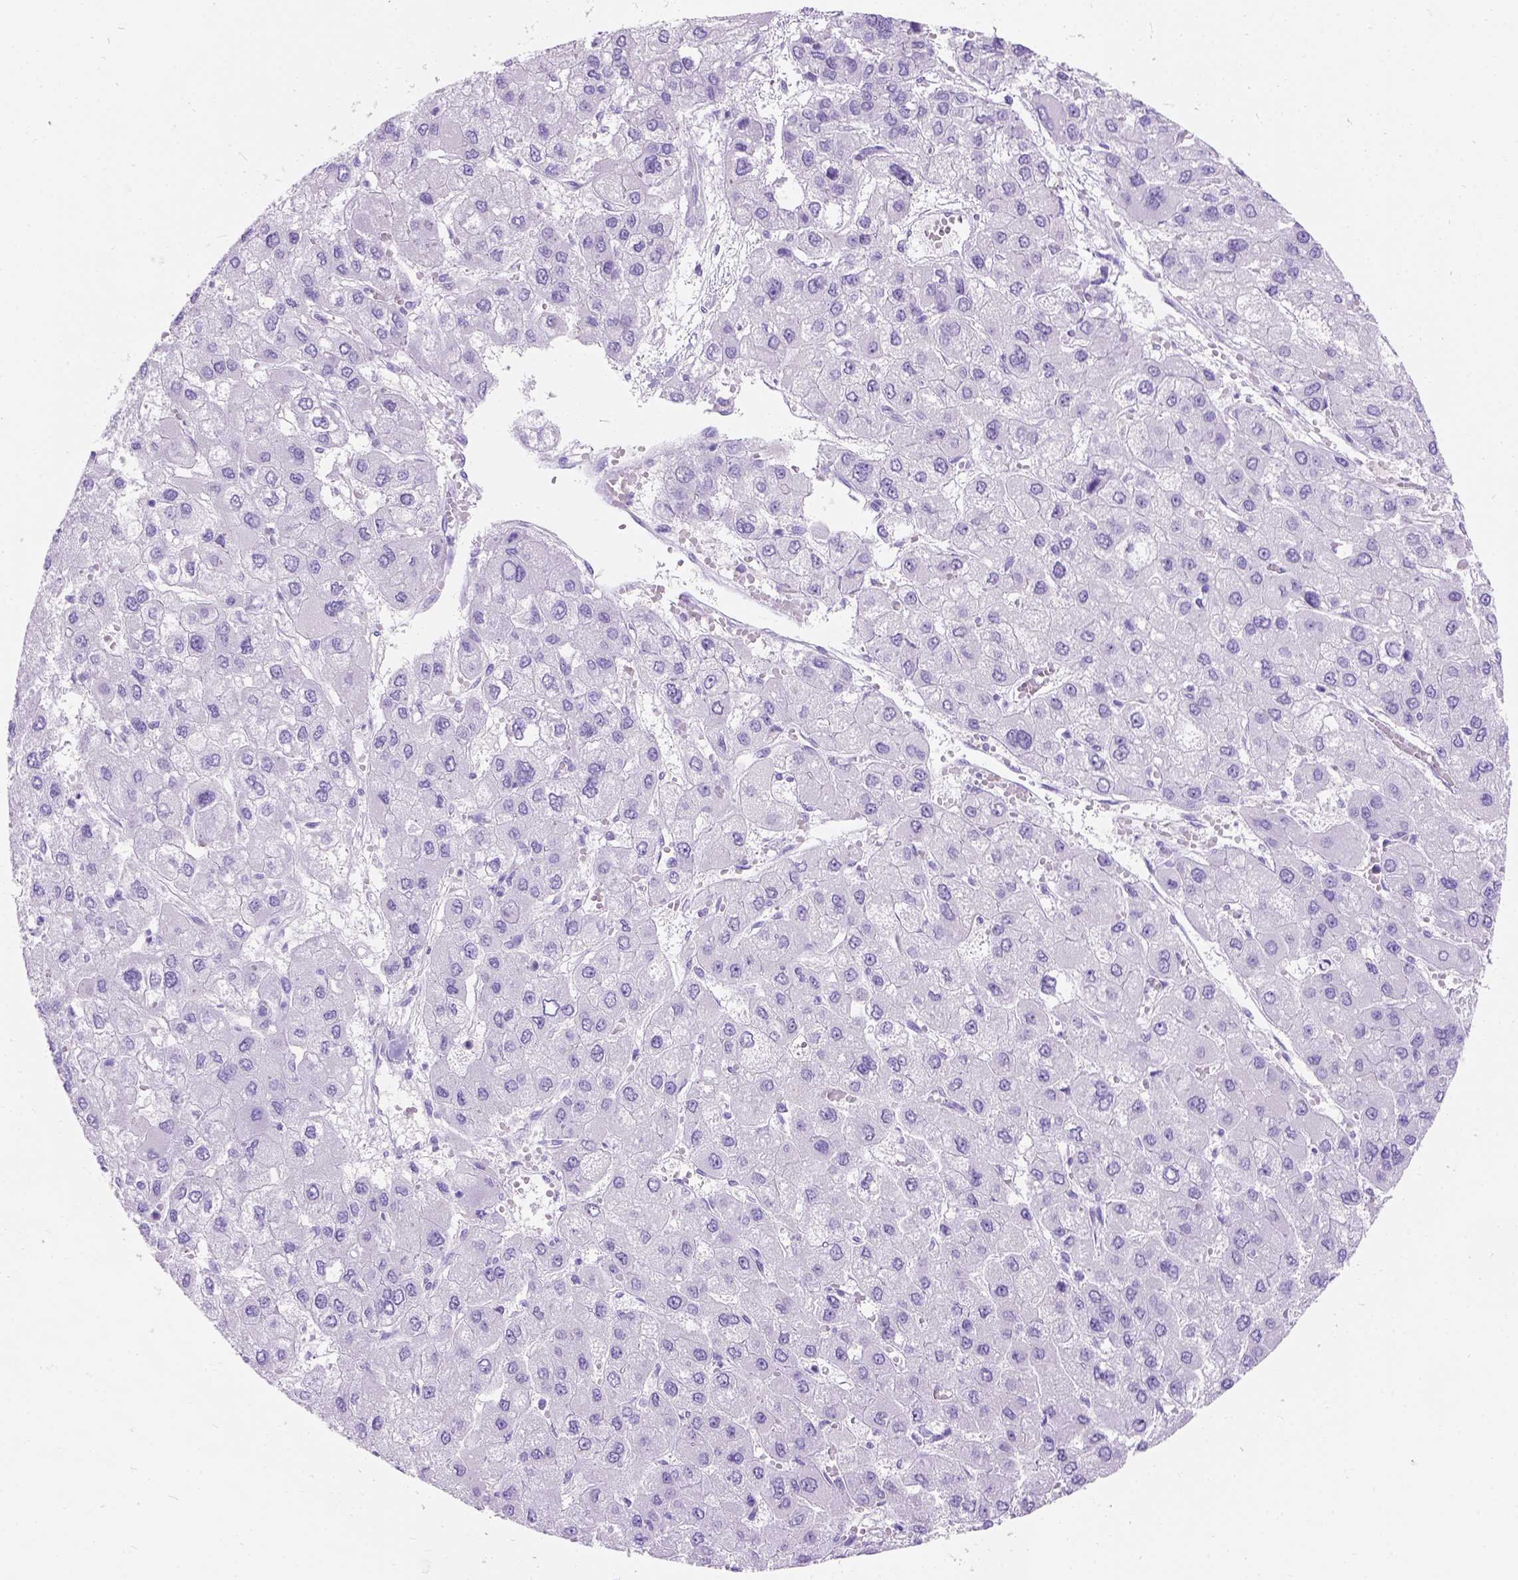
{"staining": {"intensity": "negative", "quantity": "none", "location": "none"}, "tissue": "liver cancer", "cell_type": "Tumor cells", "image_type": "cancer", "snomed": [{"axis": "morphology", "description": "Carcinoma, Hepatocellular, NOS"}, {"axis": "topography", "description": "Liver"}], "caption": "Image shows no protein expression in tumor cells of hepatocellular carcinoma (liver) tissue.", "gene": "C7orf57", "patient": {"sex": "female", "age": 41}}